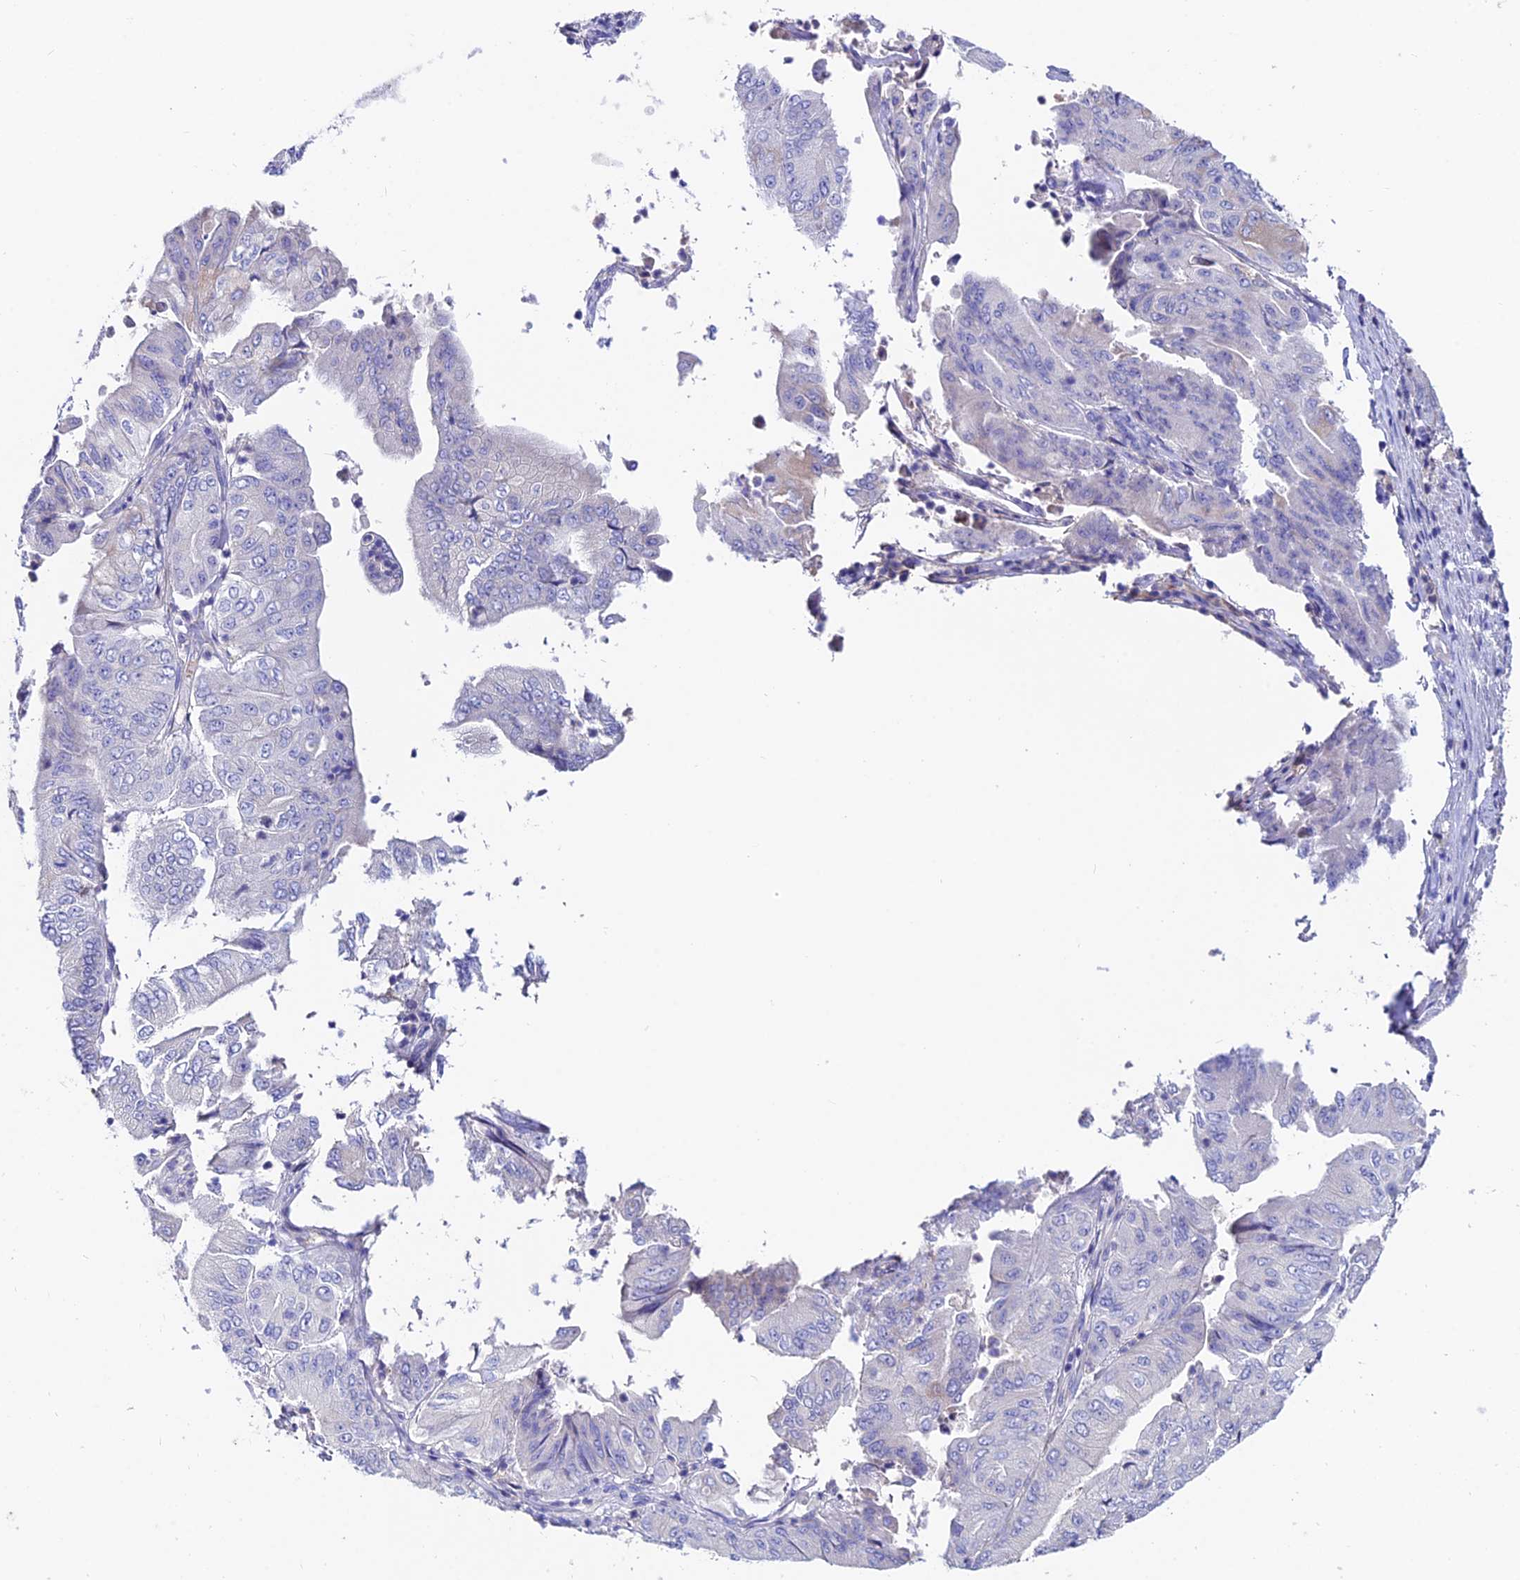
{"staining": {"intensity": "negative", "quantity": "none", "location": "none"}, "tissue": "pancreatic cancer", "cell_type": "Tumor cells", "image_type": "cancer", "snomed": [{"axis": "morphology", "description": "Adenocarcinoma, NOS"}, {"axis": "topography", "description": "Pancreas"}], "caption": "High magnification brightfield microscopy of adenocarcinoma (pancreatic) stained with DAB (3,3'-diaminobenzidine) (brown) and counterstained with hematoxylin (blue): tumor cells show no significant positivity.", "gene": "SLC25A16", "patient": {"sex": "female", "age": 77}}